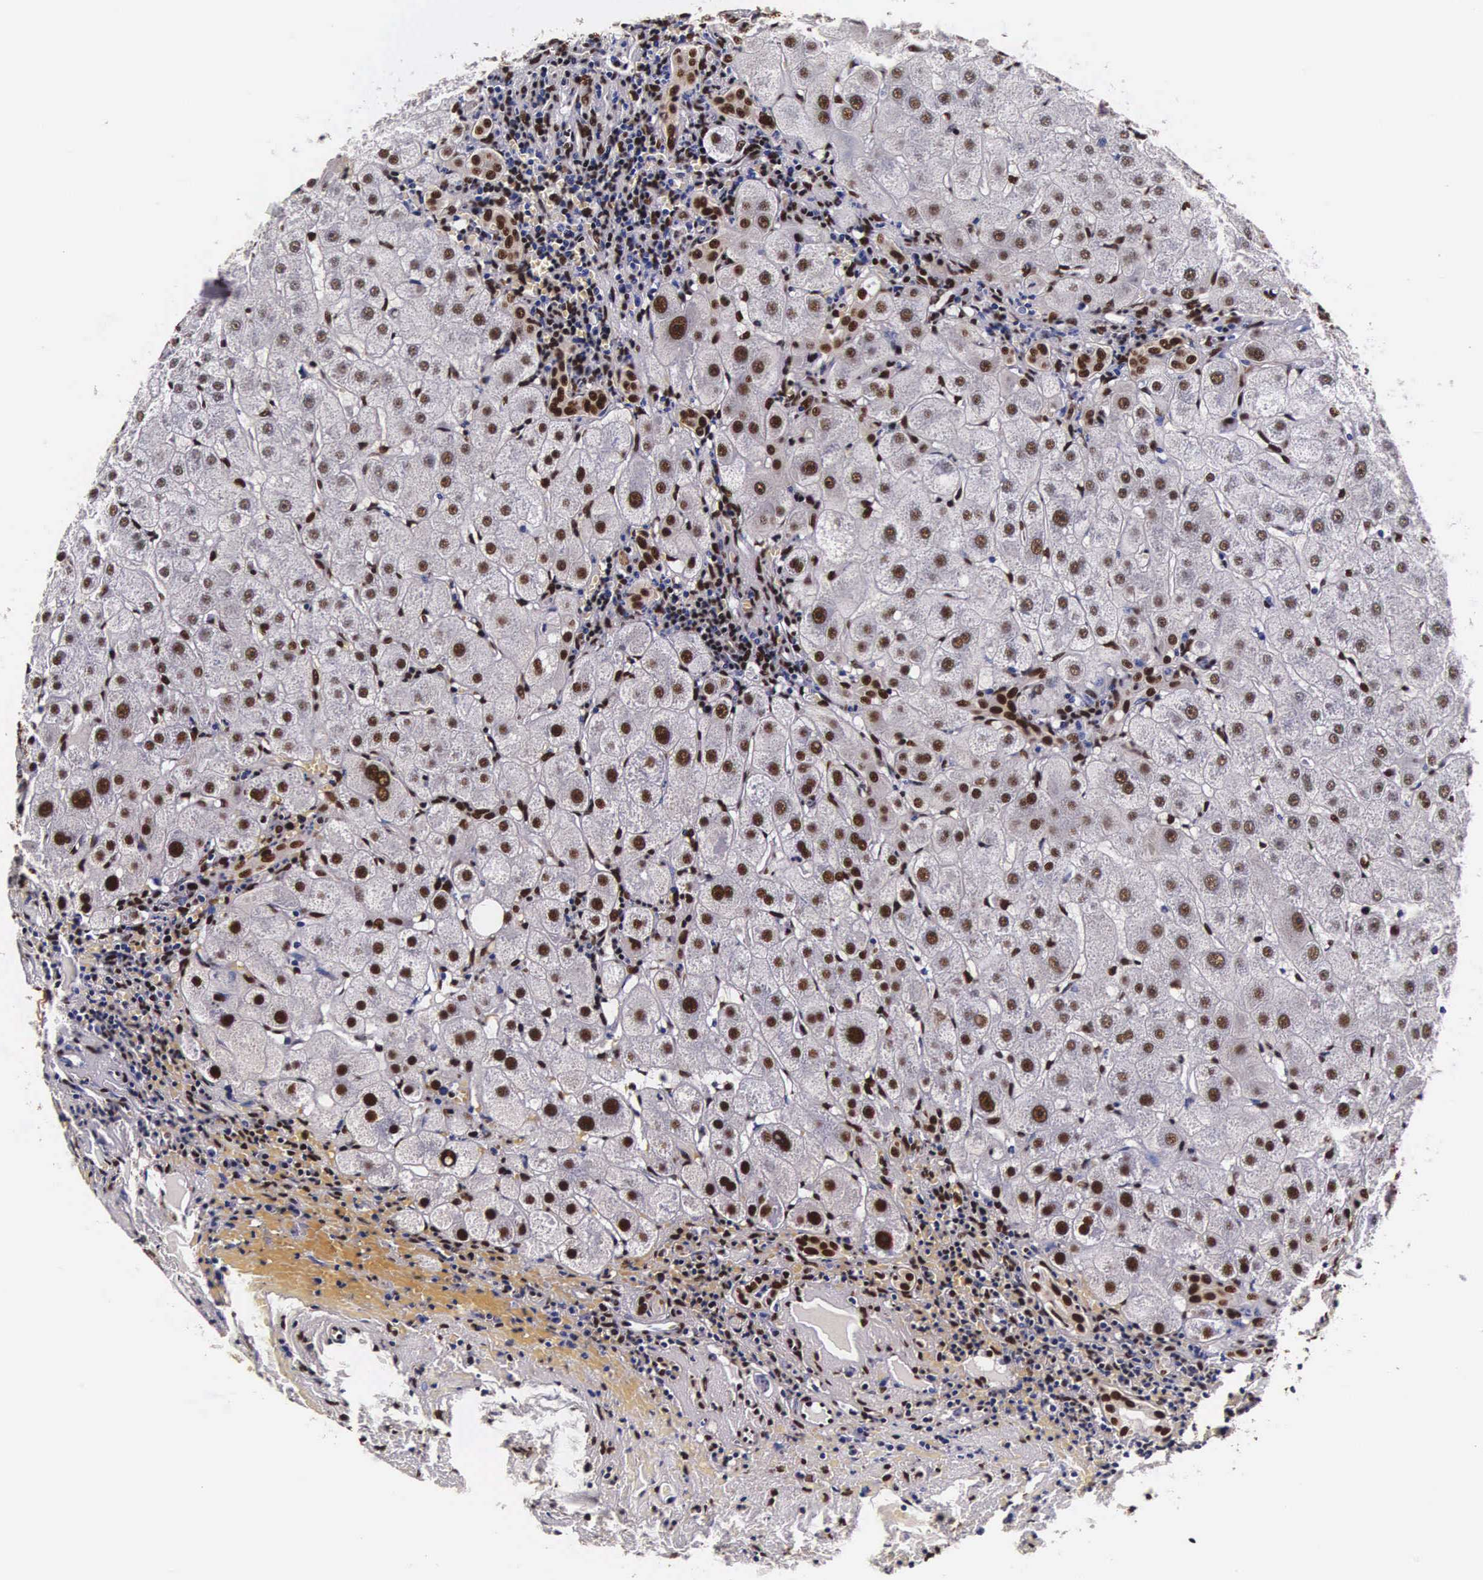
{"staining": {"intensity": "moderate", "quantity": ">75%", "location": "nuclear"}, "tissue": "liver", "cell_type": "Cholangiocytes", "image_type": "normal", "snomed": [{"axis": "morphology", "description": "Normal tissue, NOS"}, {"axis": "topography", "description": "Liver"}], "caption": "Immunohistochemical staining of unremarkable liver displays >75% levels of moderate nuclear protein expression in approximately >75% of cholangiocytes.", "gene": "BCL2L2", "patient": {"sex": "female", "age": 79}}